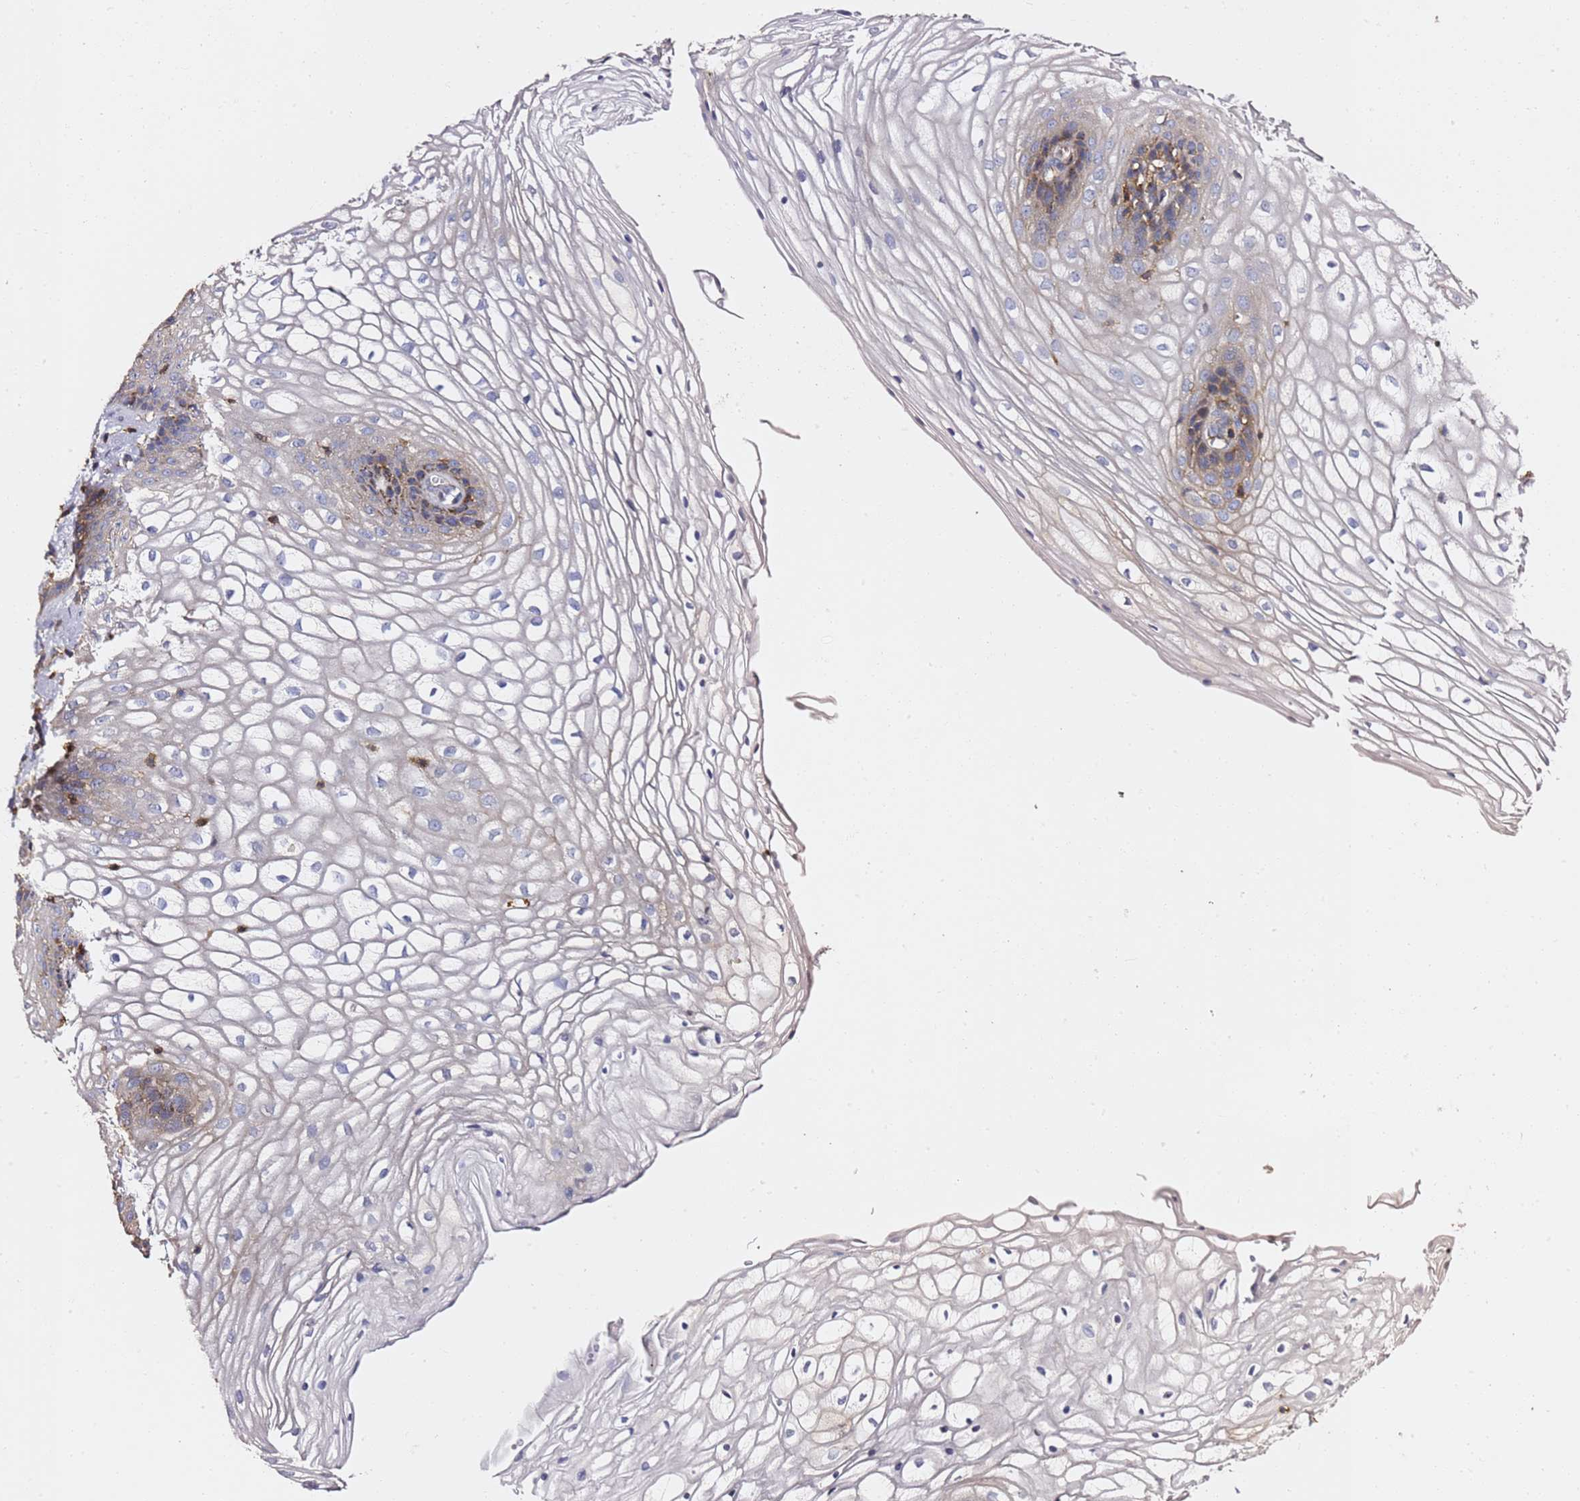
{"staining": {"intensity": "weak", "quantity": "<25%", "location": "cytoplasmic/membranous"}, "tissue": "vagina", "cell_type": "Squamous epithelial cells", "image_type": "normal", "snomed": [{"axis": "morphology", "description": "Normal tissue, NOS"}, {"axis": "topography", "description": "Vagina"}], "caption": "Squamous epithelial cells show no significant positivity in benign vagina. Nuclei are stained in blue.", "gene": "ZFP36L2", "patient": {"sex": "female", "age": 34}}